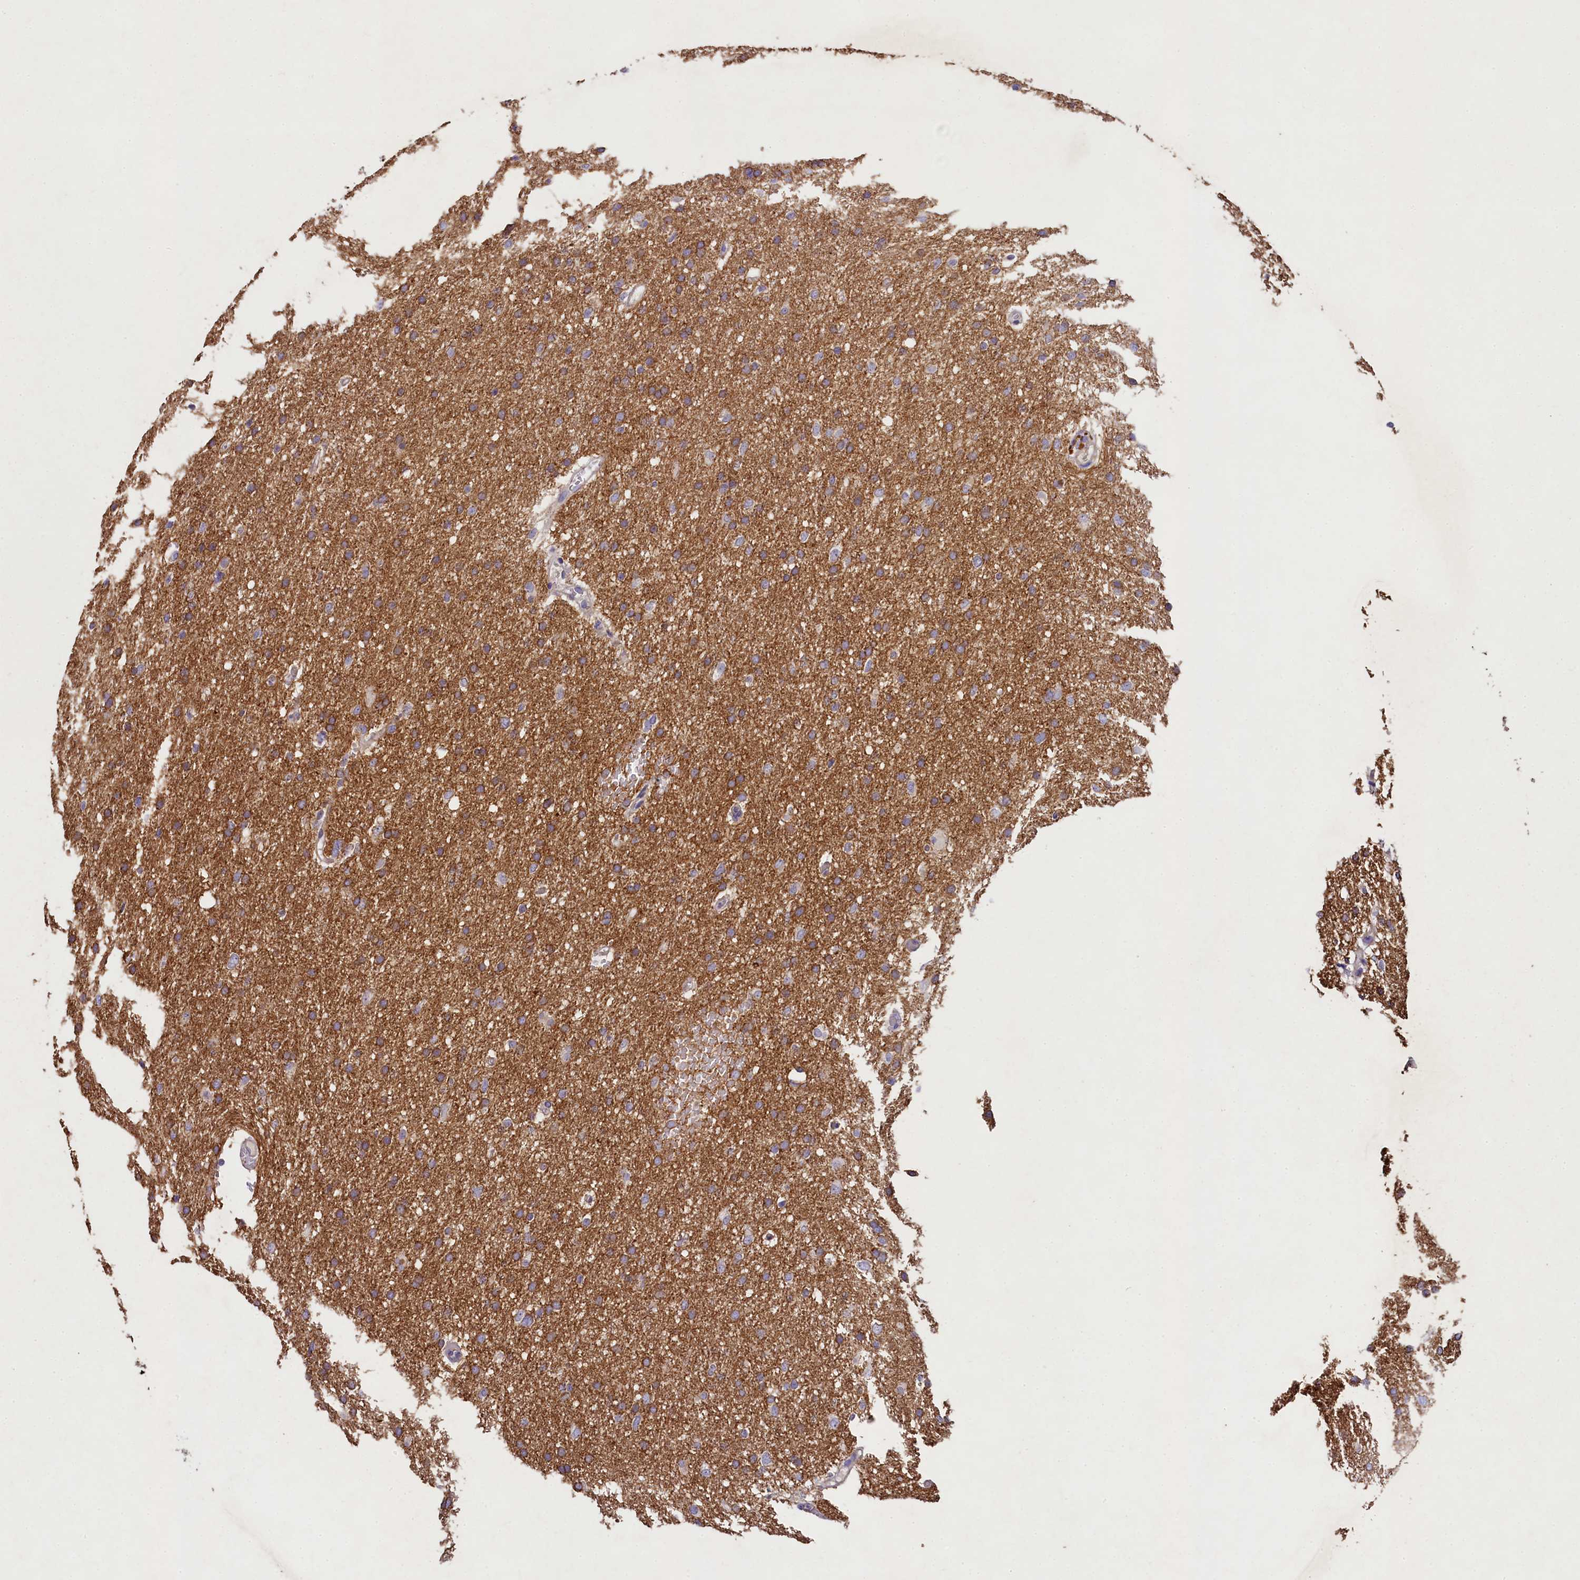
{"staining": {"intensity": "moderate", "quantity": "25%-75%", "location": "cytoplasmic/membranous"}, "tissue": "glioma", "cell_type": "Tumor cells", "image_type": "cancer", "snomed": [{"axis": "morphology", "description": "Glioma, malignant, High grade"}, {"axis": "topography", "description": "Cerebral cortex"}], "caption": "DAB (3,3'-diaminobenzidine) immunohistochemical staining of glioma demonstrates moderate cytoplasmic/membranous protein positivity in about 25%-75% of tumor cells. Using DAB (brown) and hematoxylin (blue) stains, captured at high magnification using brightfield microscopy.", "gene": "FXYD6", "patient": {"sex": "female", "age": 36}}